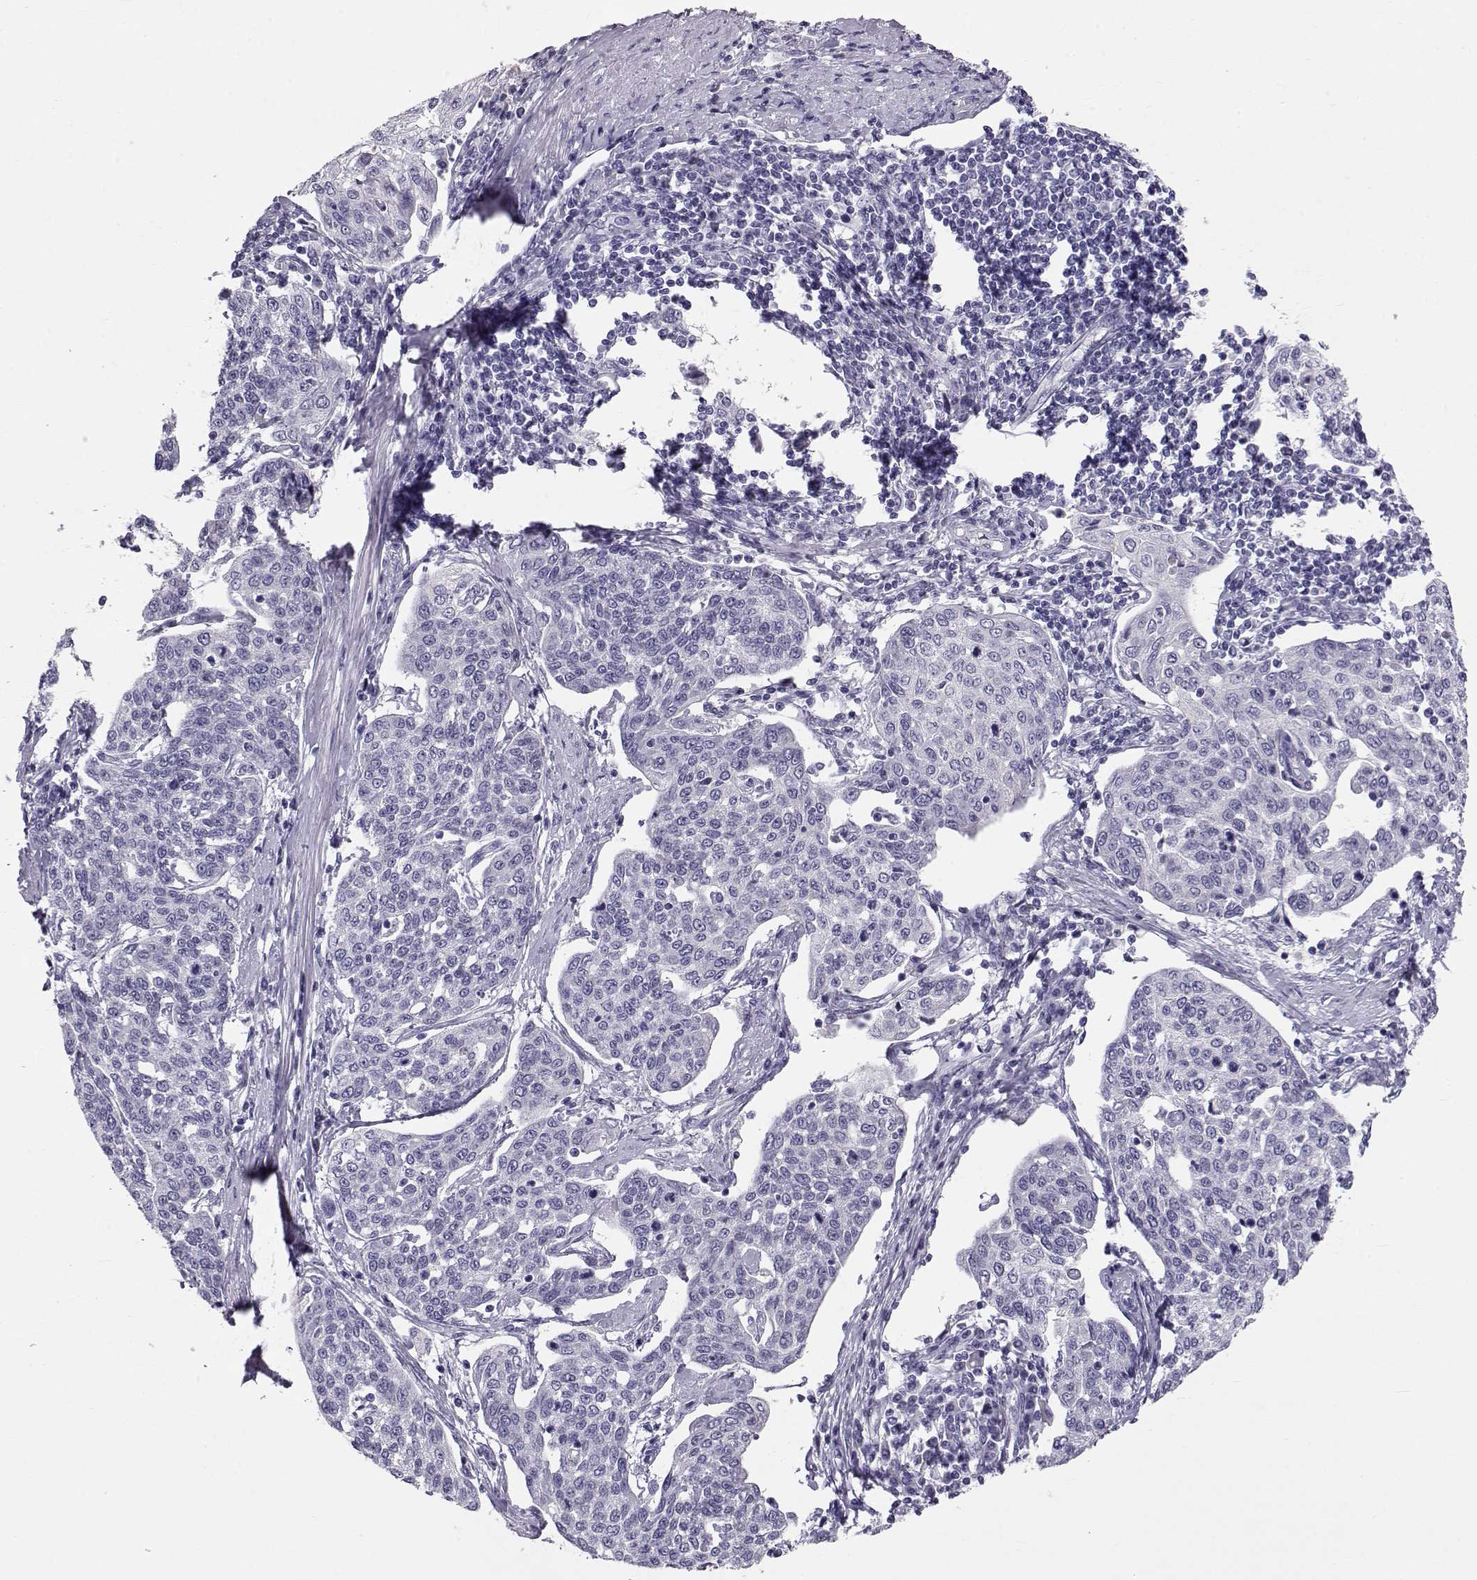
{"staining": {"intensity": "negative", "quantity": "none", "location": "none"}, "tissue": "cervical cancer", "cell_type": "Tumor cells", "image_type": "cancer", "snomed": [{"axis": "morphology", "description": "Squamous cell carcinoma, NOS"}, {"axis": "topography", "description": "Cervix"}], "caption": "DAB (3,3'-diaminobenzidine) immunohistochemical staining of human cervical cancer shows no significant positivity in tumor cells.", "gene": "GPR26", "patient": {"sex": "female", "age": 34}}